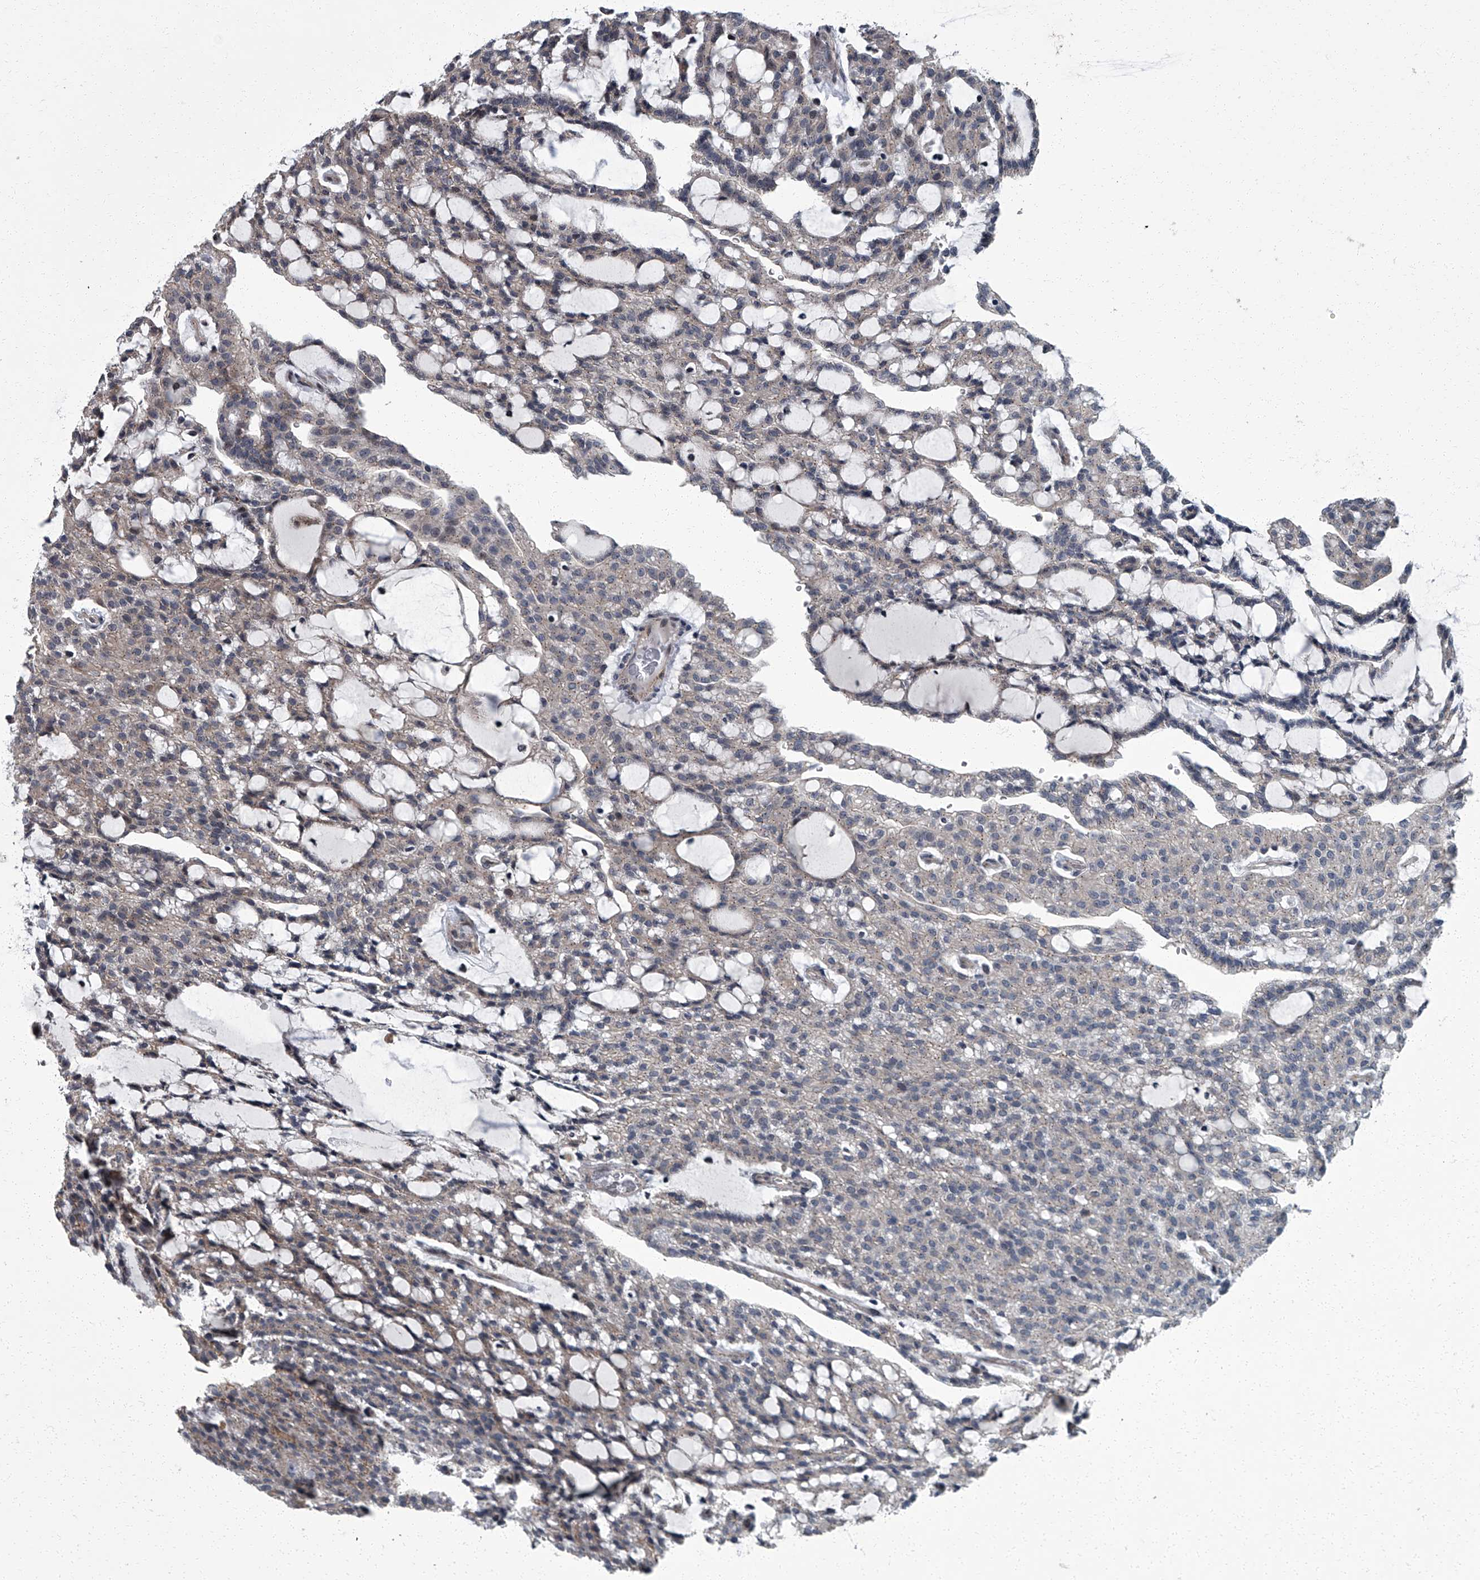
{"staining": {"intensity": "negative", "quantity": "none", "location": "none"}, "tissue": "renal cancer", "cell_type": "Tumor cells", "image_type": "cancer", "snomed": [{"axis": "morphology", "description": "Adenocarcinoma, NOS"}, {"axis": "topography", "description": "Kidney"}], "caption": "Tumor cells show no significant expression in renal cancer (adenocarcinoma). Brightfield microscopy of immunohistochemistry (IHC) stained with DAB (3,3'-diaminobenzidine) (brown) and hematoxylin (blue), captured at high magnification.", "gene": "ZNF274", "patient": {"sex": "male", "age": 63}}